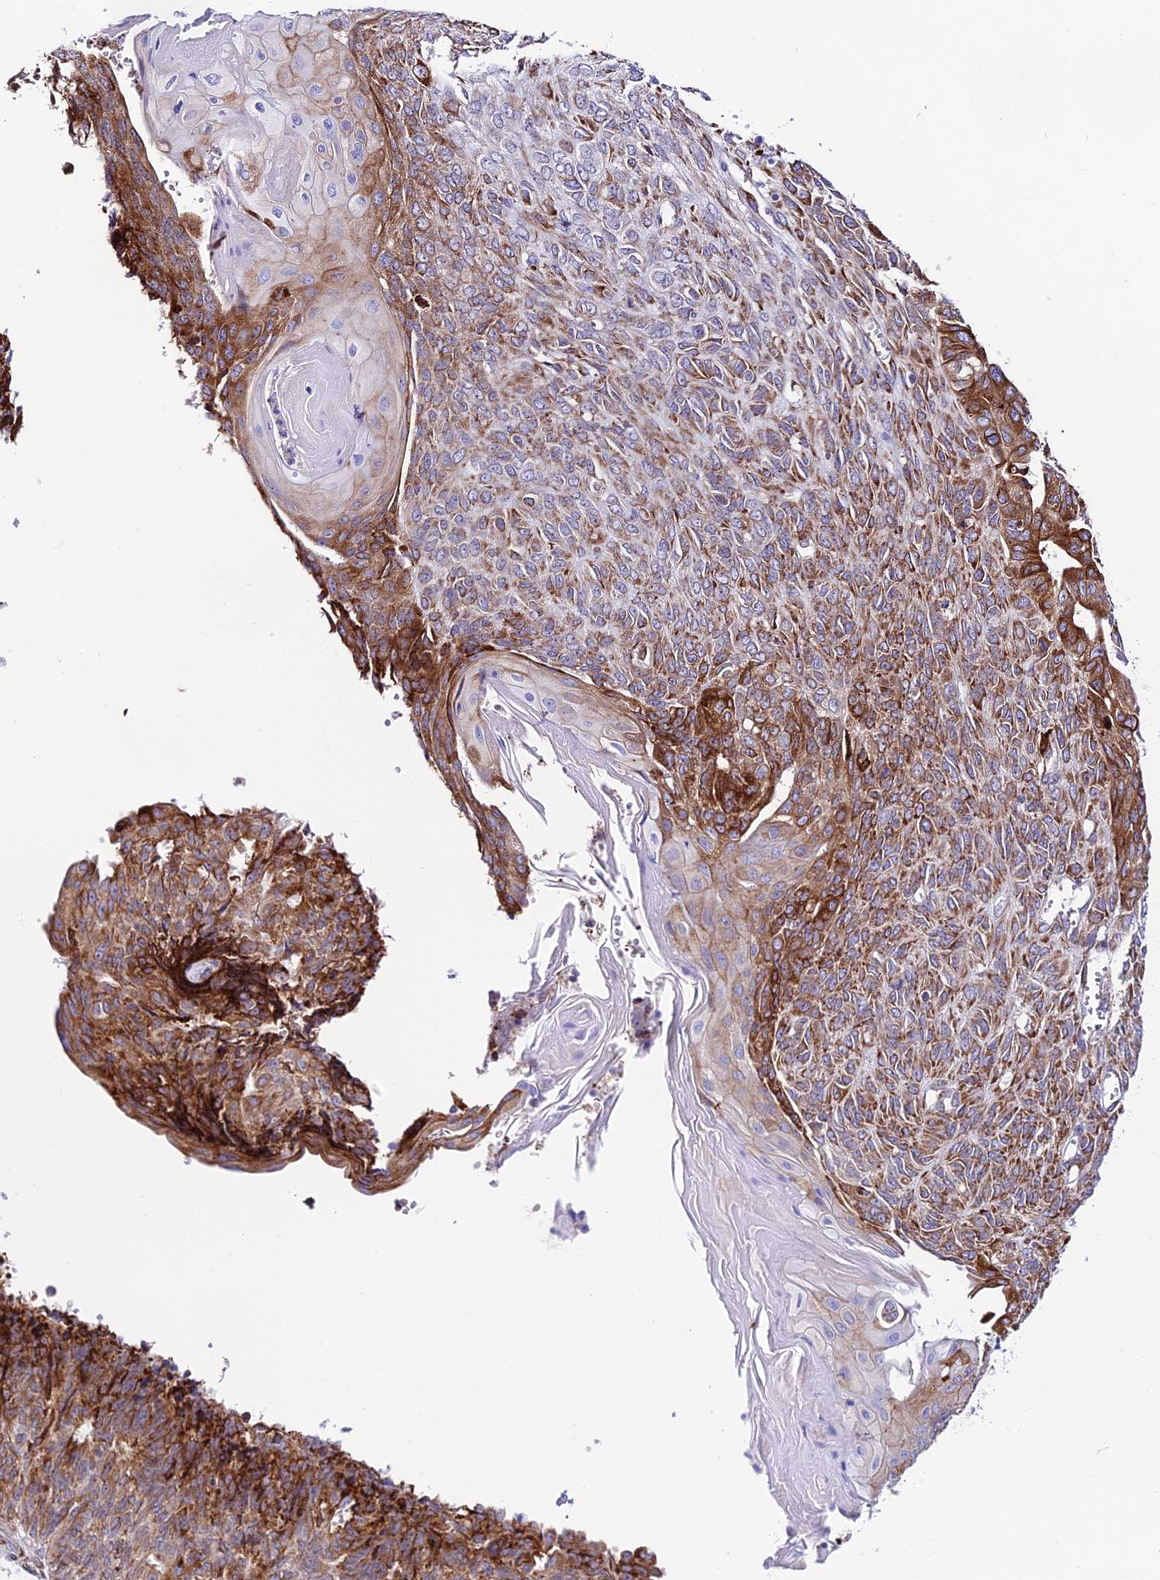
{"staining": {"intensity": "strong", "quantity": "25%-75%", "location": "cytoplasmic/membranous"}, "tissue": "endometrial cancer", "cell_type": "Tumor cells", "image_type": "cancer", "snomed": [{"axis": "morphology", "description": "Adenocarcinoma, NOS"}, {"axis": "topography", "description": "Endometrium"}], "caption": "A high amount of strong cytoplasmic/membranous positivity is seen in about 25%-75% of tumor cells in endometrial cancer (adenocarcinoma) tissue.", "gene": "TUBGCP6", "patient": {"sex": "female", "age": 32}}